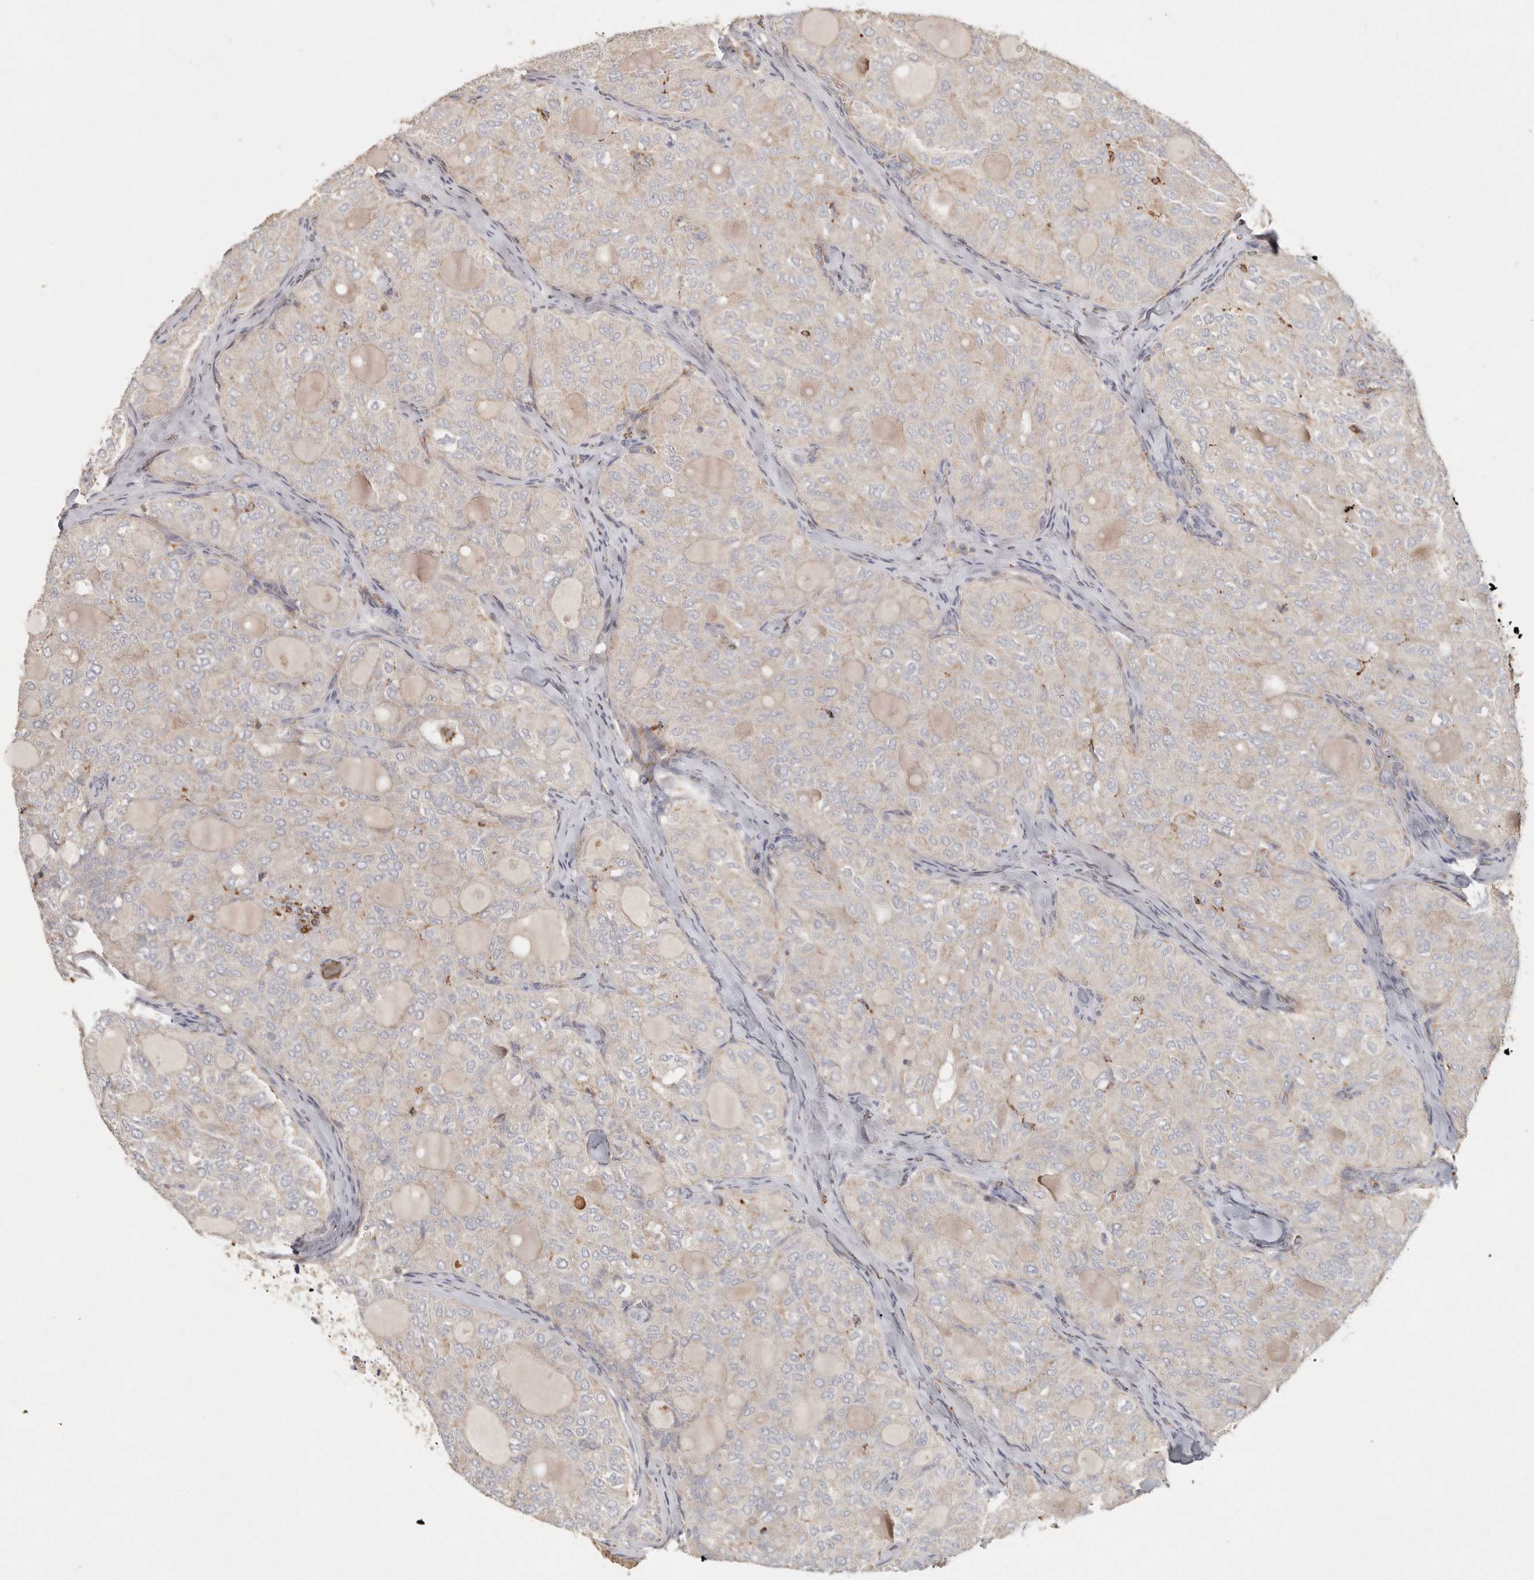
{"staining": {"intensity": "negative", "quantity": "none", "location": "none"}, "tissue": "thyroid cancer", "cell_type": "Tumor cells", "image_type": "cancer", "snomed": [{"axis": "morphology", "description": "Follicular adenoma carcinoma, NOS"}, {"axis": "topography", "description": "Thyroid gland"}], "caption": "Human thyroid follicular adenoma carcinoma stained for a protein using immunohistochemistry (IHC) displays no staining in tumor cells.", "gene": "ARHGEF10L", "patient": {"sex": "male", "age": 75}}